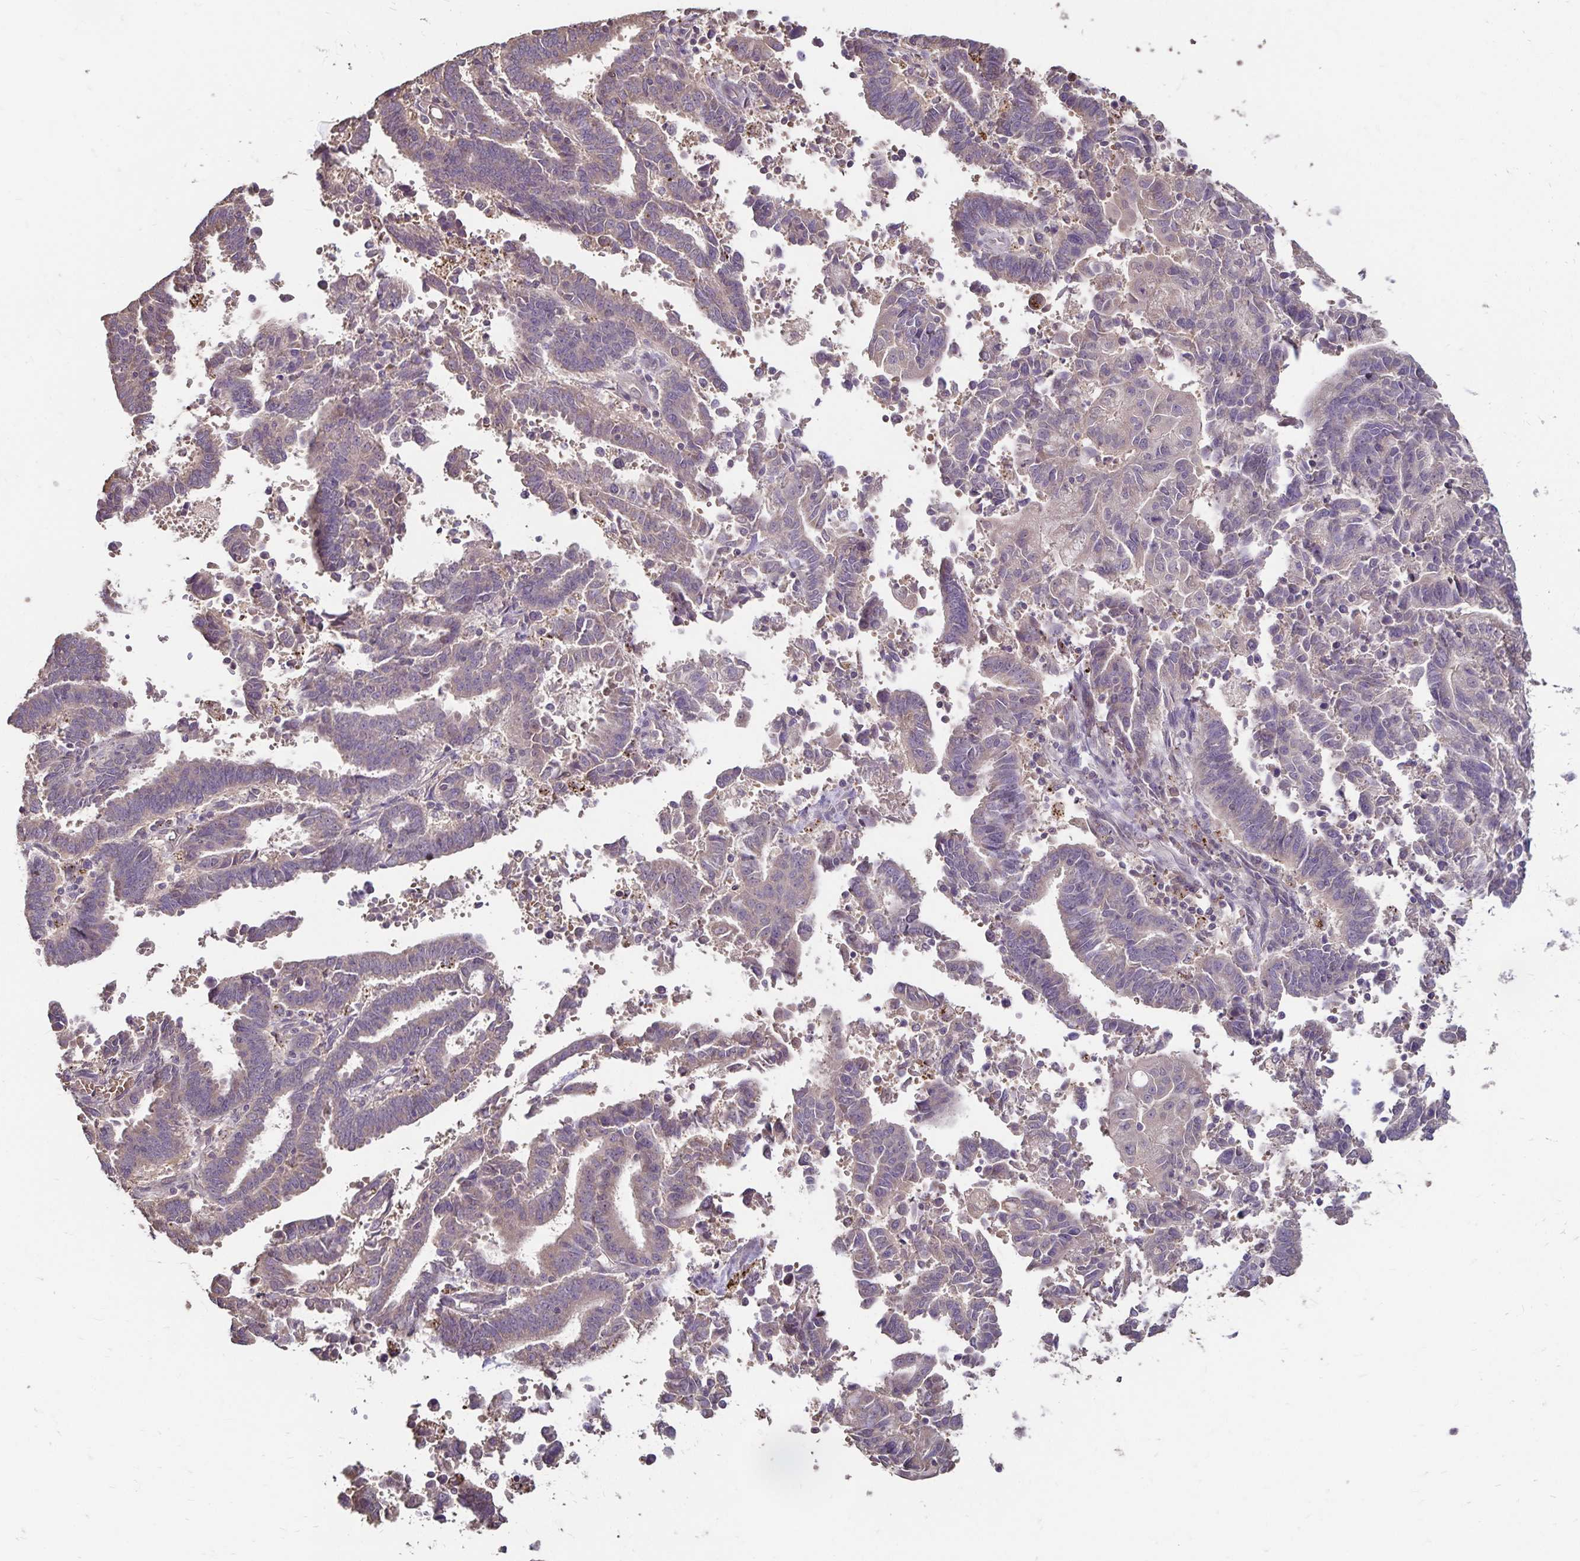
{"staining": {"intensity": "weak", "quantity": "<25%", "location": "cytoplasmic/membranous"}, "tissue": "endometrial cancer", "cell_type": "Tumor cells", "image_type": "cancer", "snomed": [{"axis": "morphology", "description": "Adenocarcinoma, NOS"}, {"axis": "topography", "description": "Uterus"}], "caption": "This is an immunohistochemistry (IHC) photomicrograph of human endometrial cancer (adenocarcinoma). There is no expression in tumor cells.", "gene": "EMC10", "patient": {"sex": "female", "age": 83}}